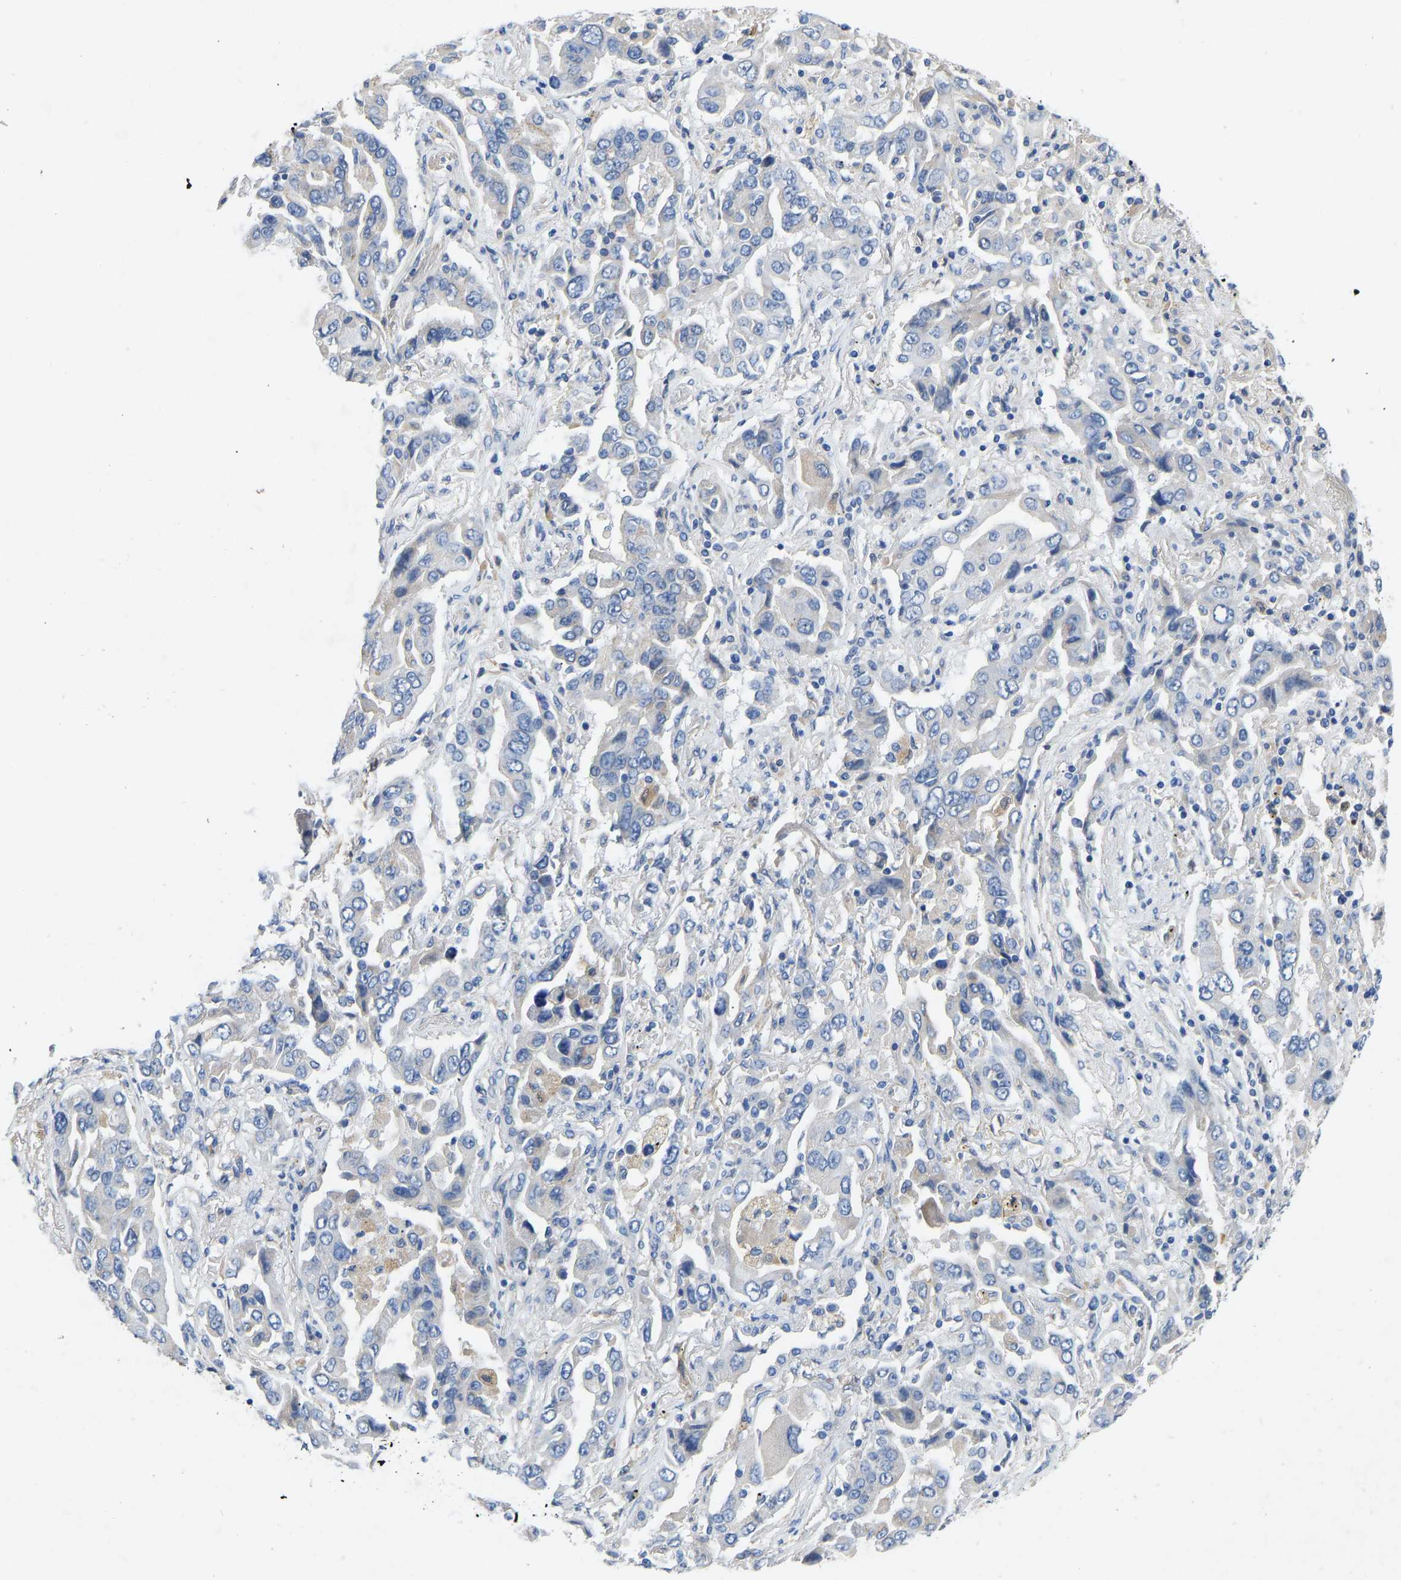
{"staining": {"intensity": "negative", "quantity": "none", "location": "none"}, "tissue": "lung cancer", "cell_type": "Tumor cells", "image_type": "cancer", "snomed": [{"axis": "morphology", "description": "Adenocarcinoma, NOS"}, {"axis": "topography", "description": "Lung"}], "caption": "Immunohistochemistry of lung cancer shows no positivity in tumor cells.", "gene": "RBP1", "patient": {"sex": "female", "age": 65}}